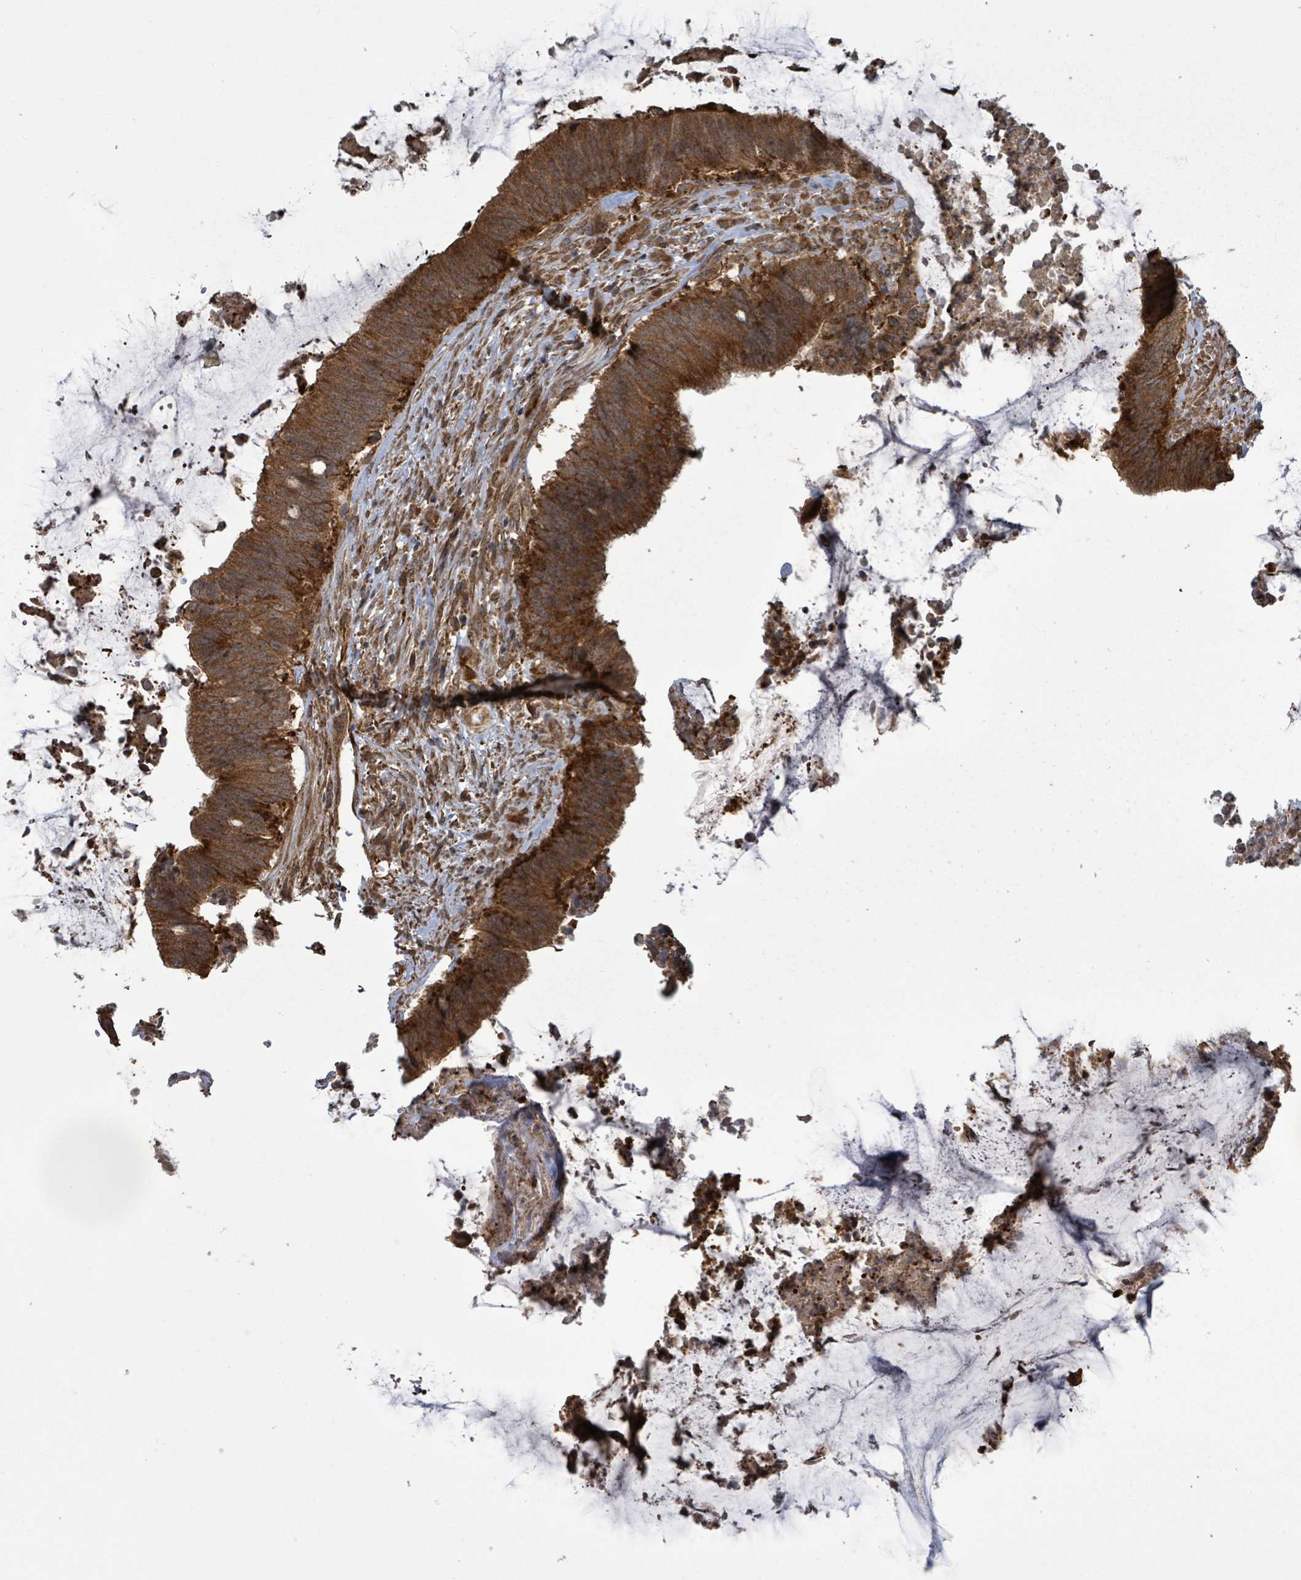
{"staining": {"intensity": "strong", "quantity": ">75%", "location": "cytoplasmic/membranous"}, "tissue": "colorectal cancer", "cell_type": "Tumor cells", "image_type": "cancer", "snomed": [{"axis": "morphology", "description": "Adenocarcinoma, NOS"}, {"axis": "topography", "description": "Colon"}], "caption": "Colorectal cancer (adenocarcinoma) tissue exhibits strong cytoplasmic/membranous staining in about >75% of tumor cells, visualized by immunohistochemistry. (IHC, brightfield microscopy, high magnification).", "gene": "KLC1", "patient": {"sex": "female", "age": 43}}